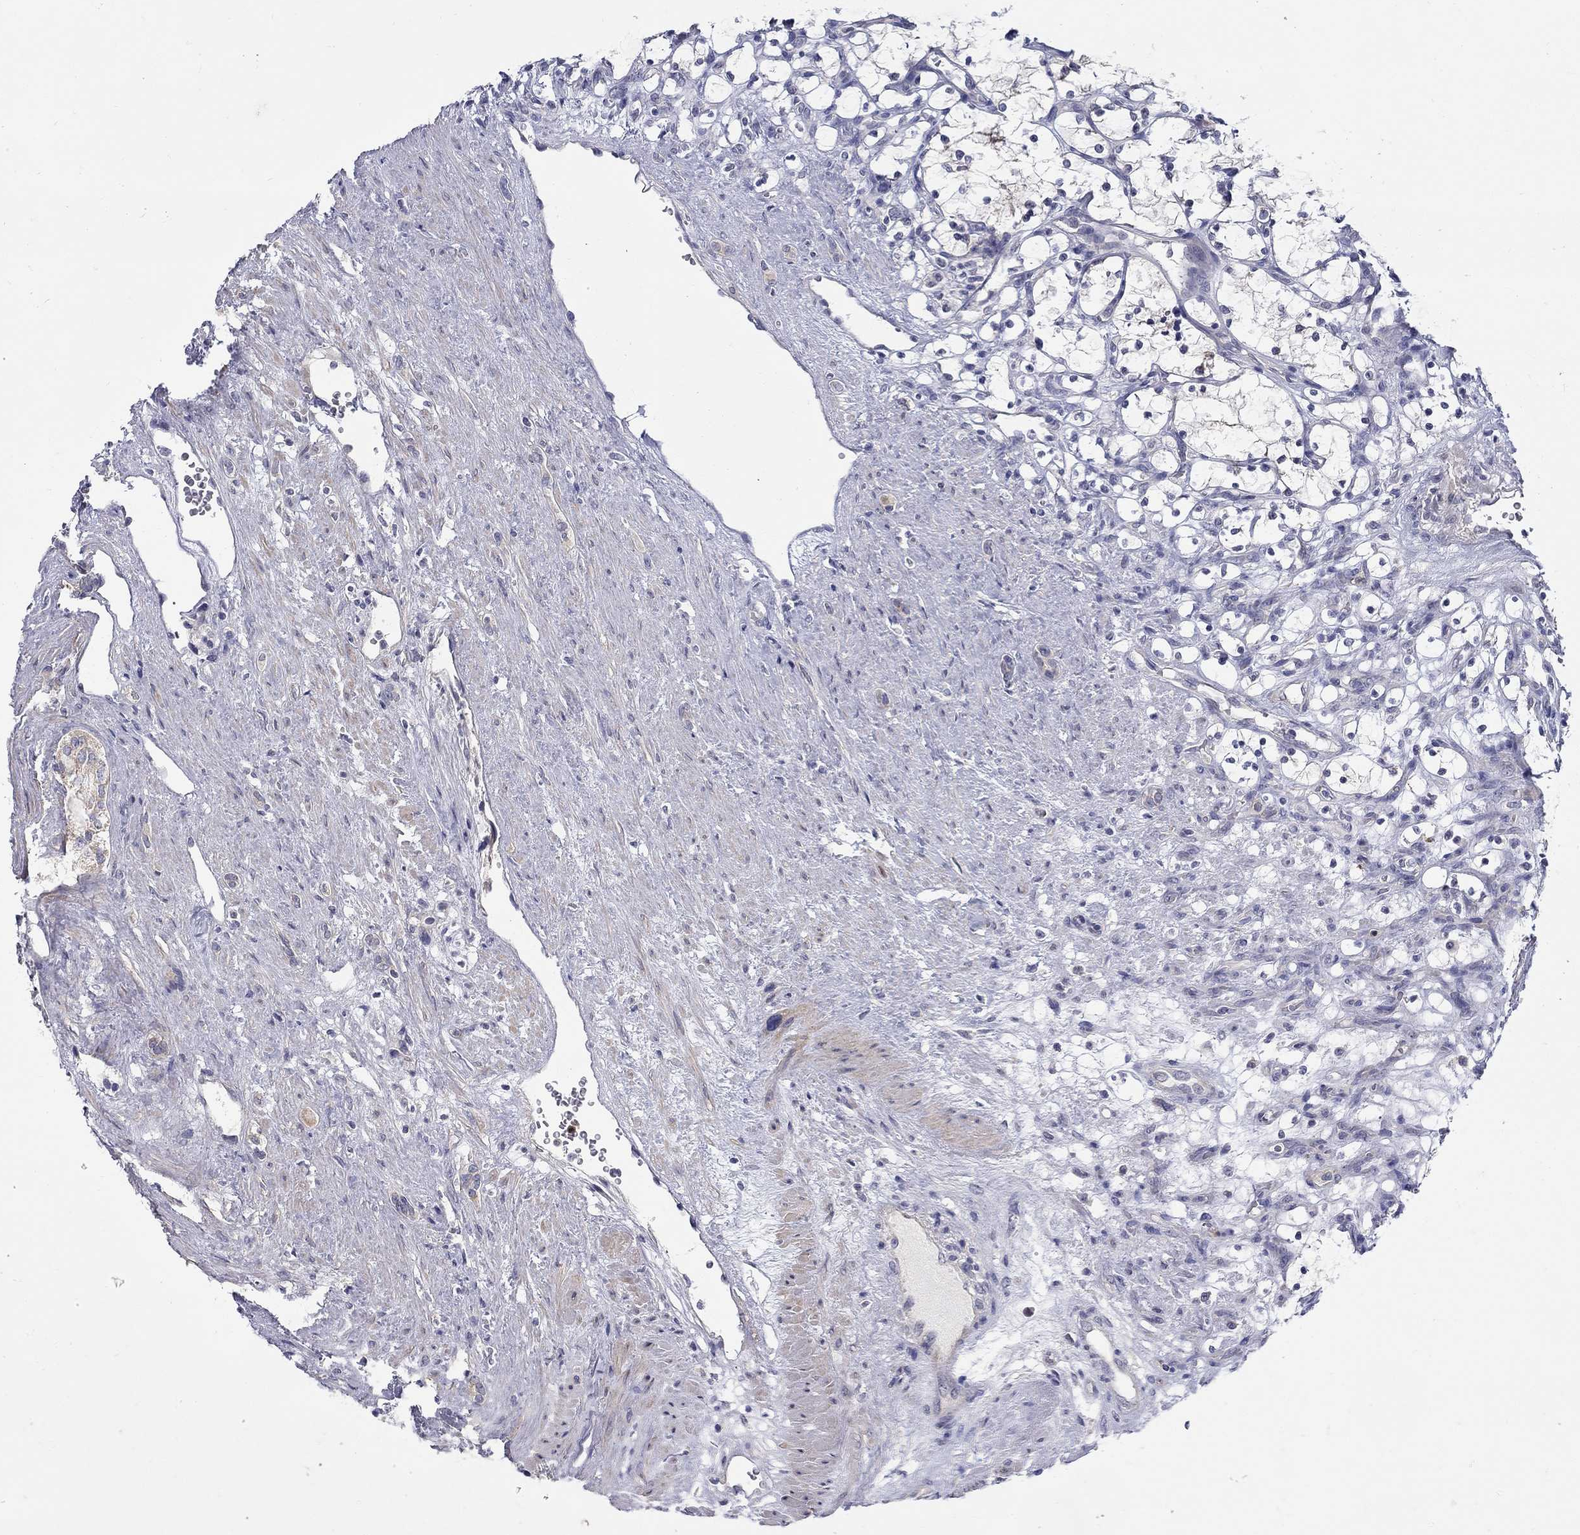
{"staining": {"intensity": "negative", "quantity": "none", "location": "none"}, "tissue": "renal cancer", "cell_type": "Tumor cells", "image_type": "cancer", "snomed": [{"axis": "morphology", "description": "Adenocarcinoma, NOS"}, {"axis": "topography", "description": "Kidney"}], "caption": "DAB (3,3'-diaminobenzidine) immunohistochemical staining of renal cancer demonstrates no significant positivity in tumor cells. The staining is performed using DAB brown chromogen with nuclei counter-stained in using hematoxylin.", "gene": "ABCA4", "patient": {"sex": "female", "age": 69}}